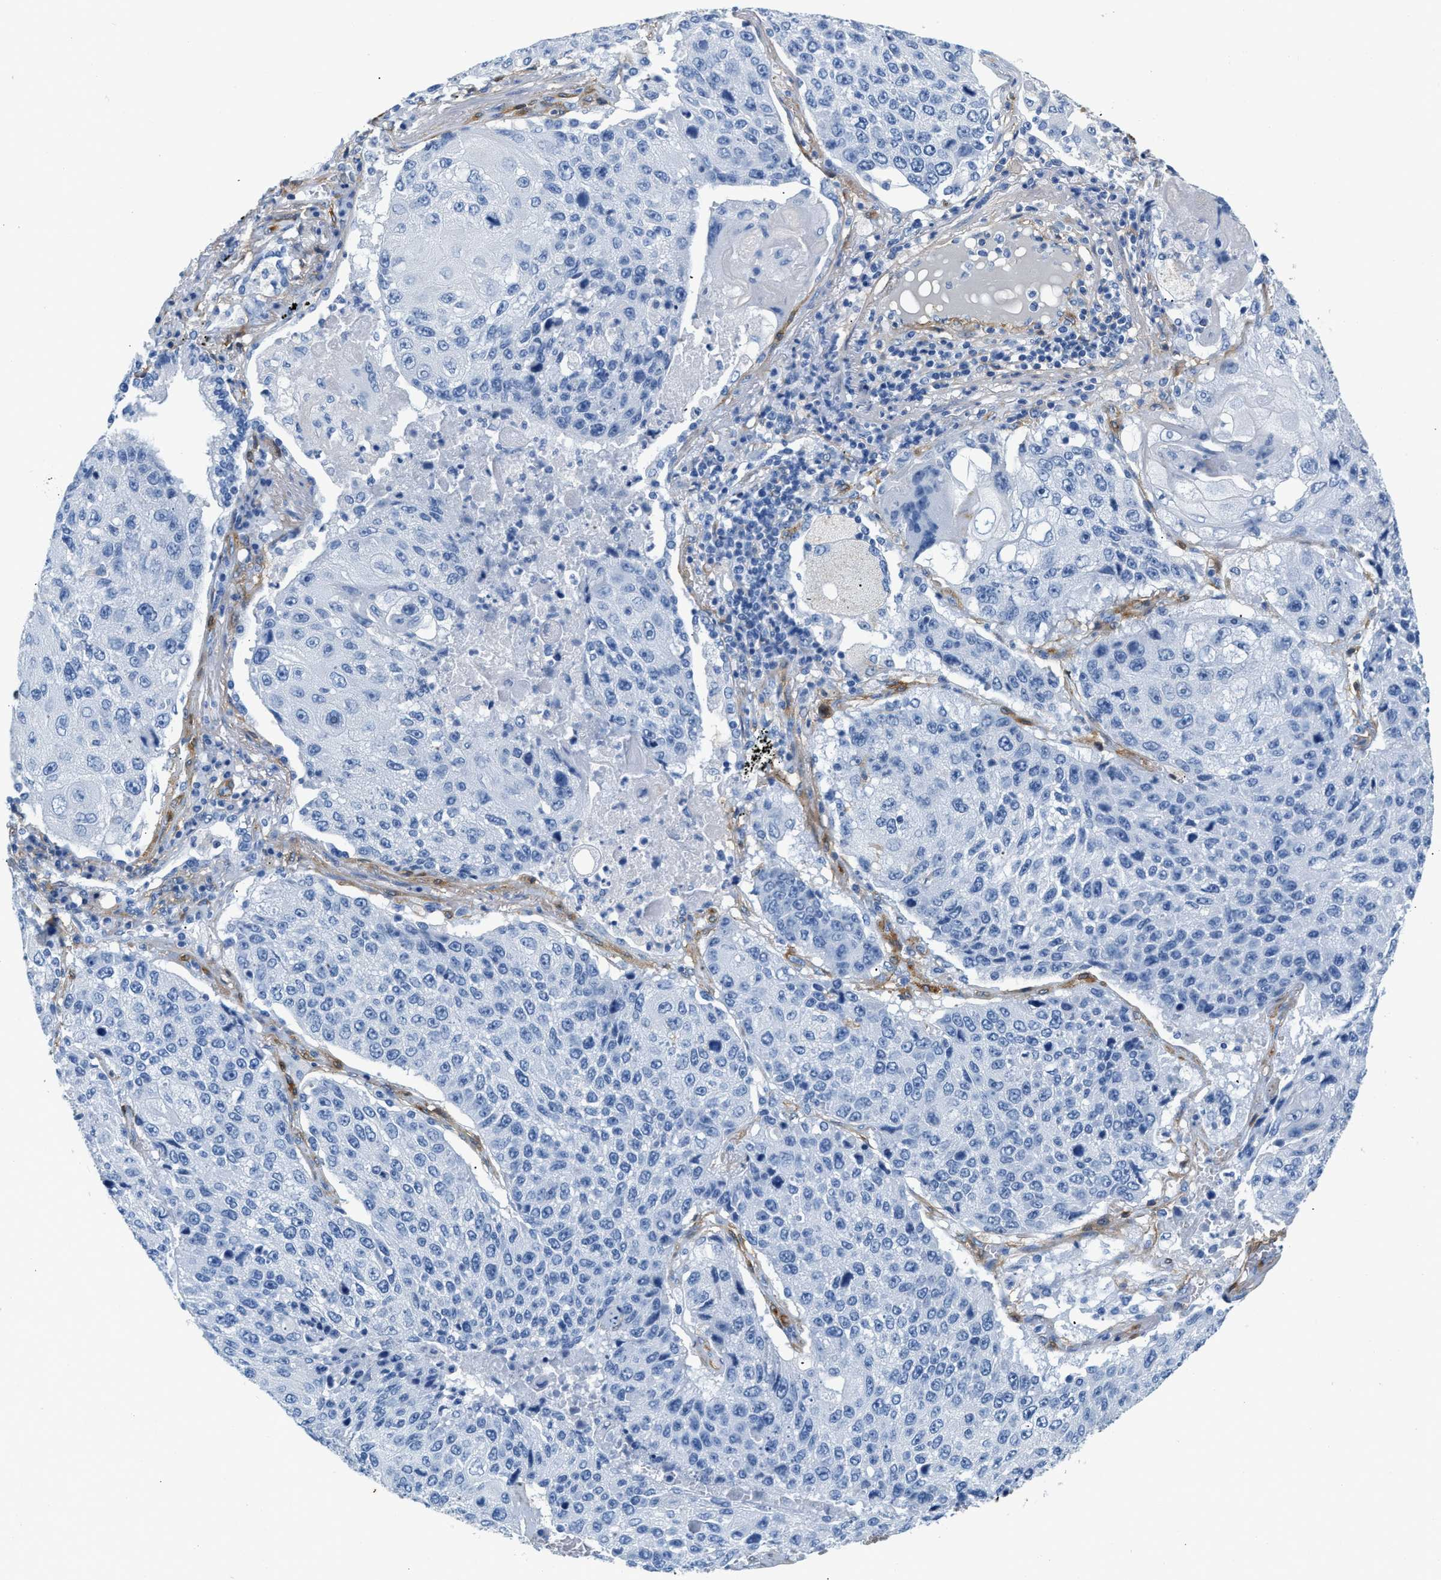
{"staining": {"intensity": "negative", "quantity": "none", "location": "none"}, "tissue": "lung cancer", "cell_type": "Tumor cells", "image_type": "cancer", "snomed": [{"axis": "morphology", "description": "Squamous cell carcinoma, NOS"}, {"axis": "topography", "description": "Lung"}], "caption": "An IHC histopathology image of squamous cell carcinoma (lung) is shown. There is no staining in tumor cells of squamous cell carcinoma (lung).", "gene": "PDGFRB", "patient": {"sex": "male", "age": 61}}